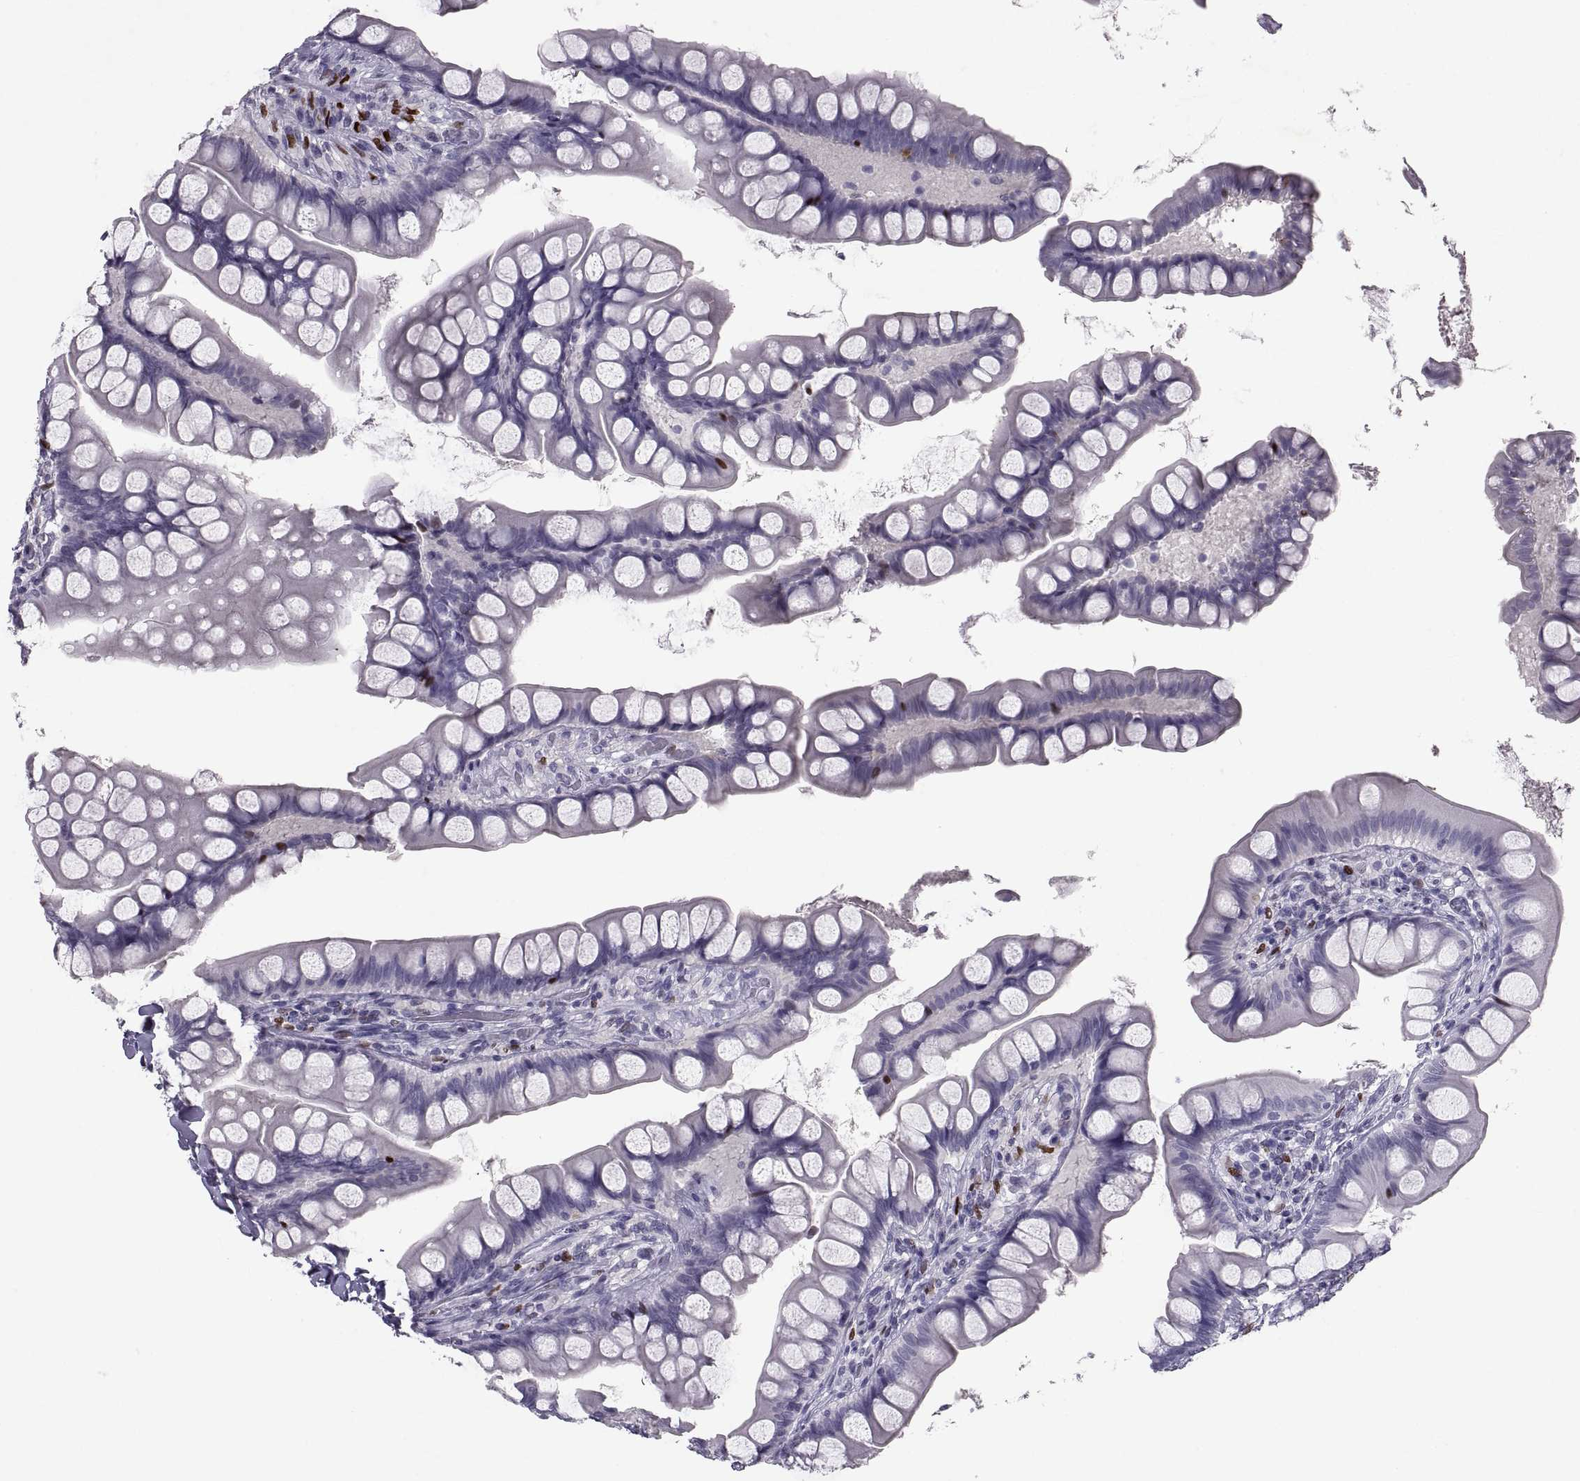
{"staining": {"intensity": "moderate", "quantity": "<25%", "location": "nuclear"}, "tissue": "small intestine", "cell_type": "Glandular cells", "image_type": "normal", "snomed": [{"axis": "morphology", "description": "Normal tissue, NOS"}, {"axis": "topography", "description": "Small intestine"}], "caption": "Immunohistochemical staining of unremarkable small intestine shows low levels of moderate nuclear staining in about <25% of glandular cells. (DAB IHC with brightfield microscopy, high magnification).", "gene": "SOX21", "patient": {"sex": "male", "age": 70}}